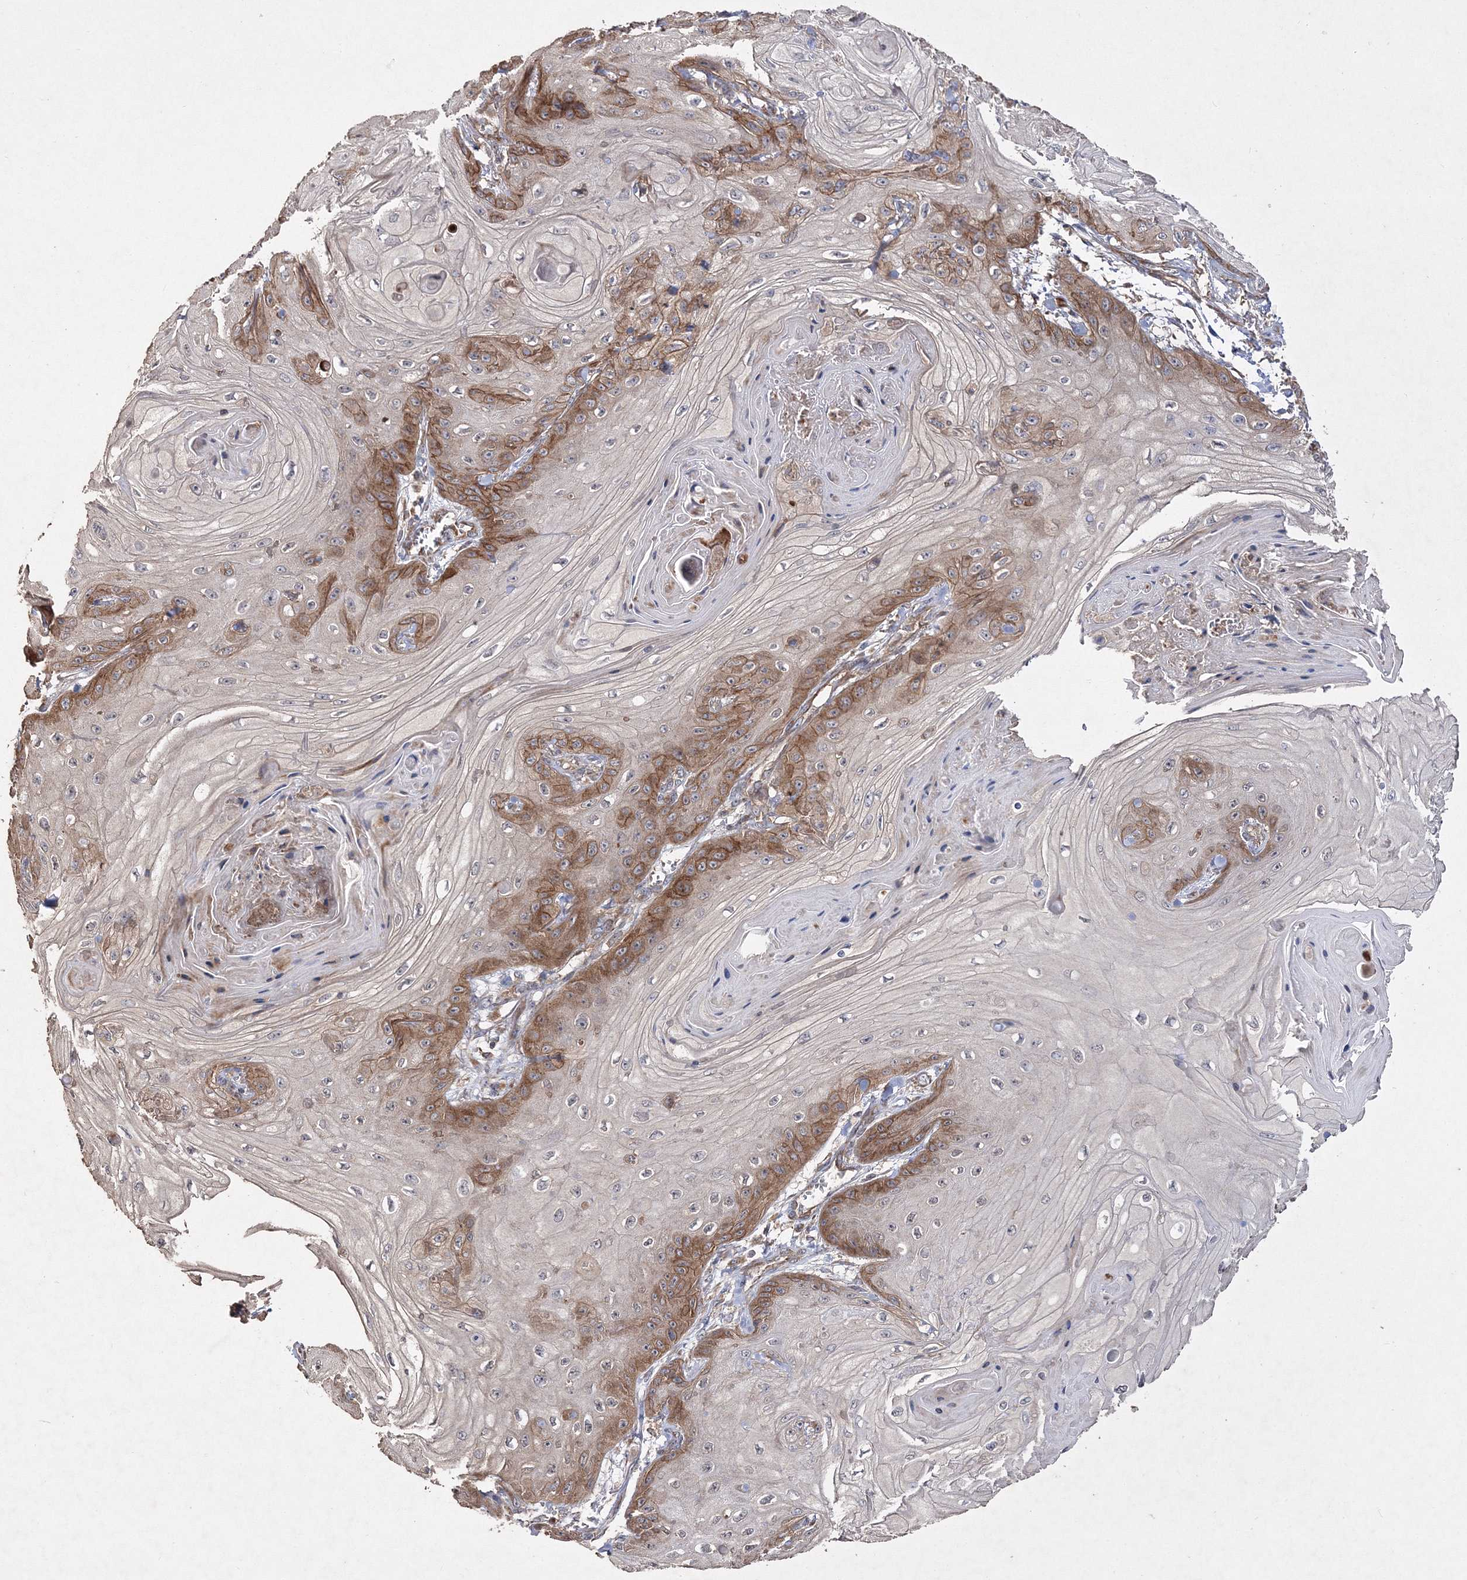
{"staining": {"intensity": "moderate", "quantity": "25%-75%", "location": "cytoplasmic/membranous"}, "tissue": "skin cancer", "cell_type": "Tumor cells", "image_type": "cancer", "snomed": [{"axis": "morphology", "description": "Squamous cell carcinoma, NOS"}, {"axis": "topography", "description": "Skin"}], "caption": "DAB immunohistochemical staining of squamous cell carcinoma (skin) shows moderate cytoplasmic/membranous protein positivity in about 25%-75% of tumor cells.", "gene": "DNAJC13", "patient": {"sex": "male", "age": 74}}